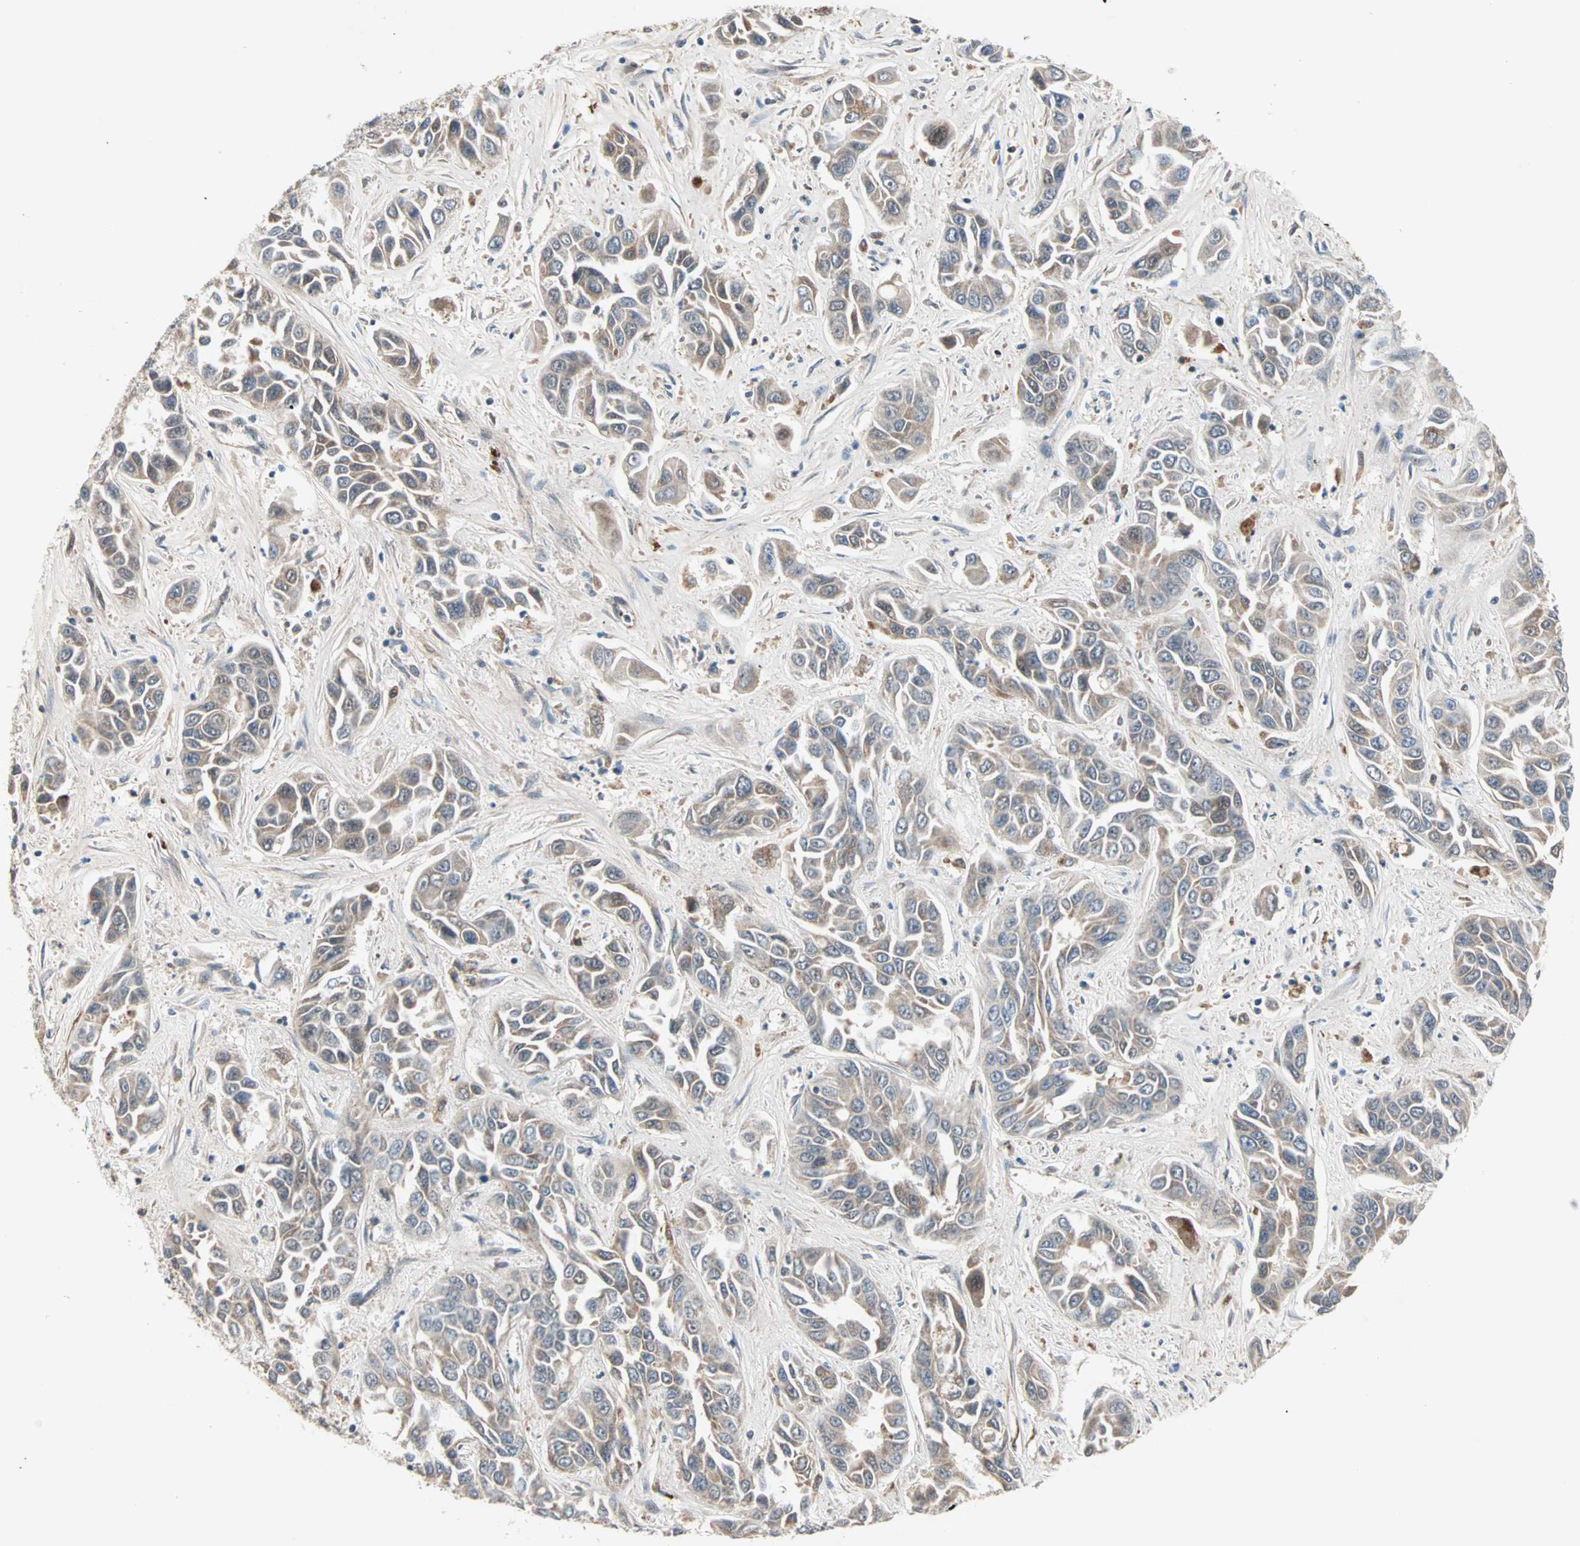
{"staining": {"intensity": "weak", "quantity": "25%-75%", "location": "cytoplasmic/membranous"}, "tissue": "liver cancer", "cell_type": "Tumor cells", "image_type": "cancer", "snomed": [{"axis": "morphology", "description": "Cholangiocarcinoma"}, {"axis": "topography", "description": "Liver"}], "caption": "DAB (3,3'-diaminobenzidine) immunohistochemical staining of human liver cancer demonstrates weak cytoplasmic/membranous protein positivity in approximately 25%-75% of tumor cells.", "gene": "PROS1", "patient": {"sex": "female", "age": 52}}